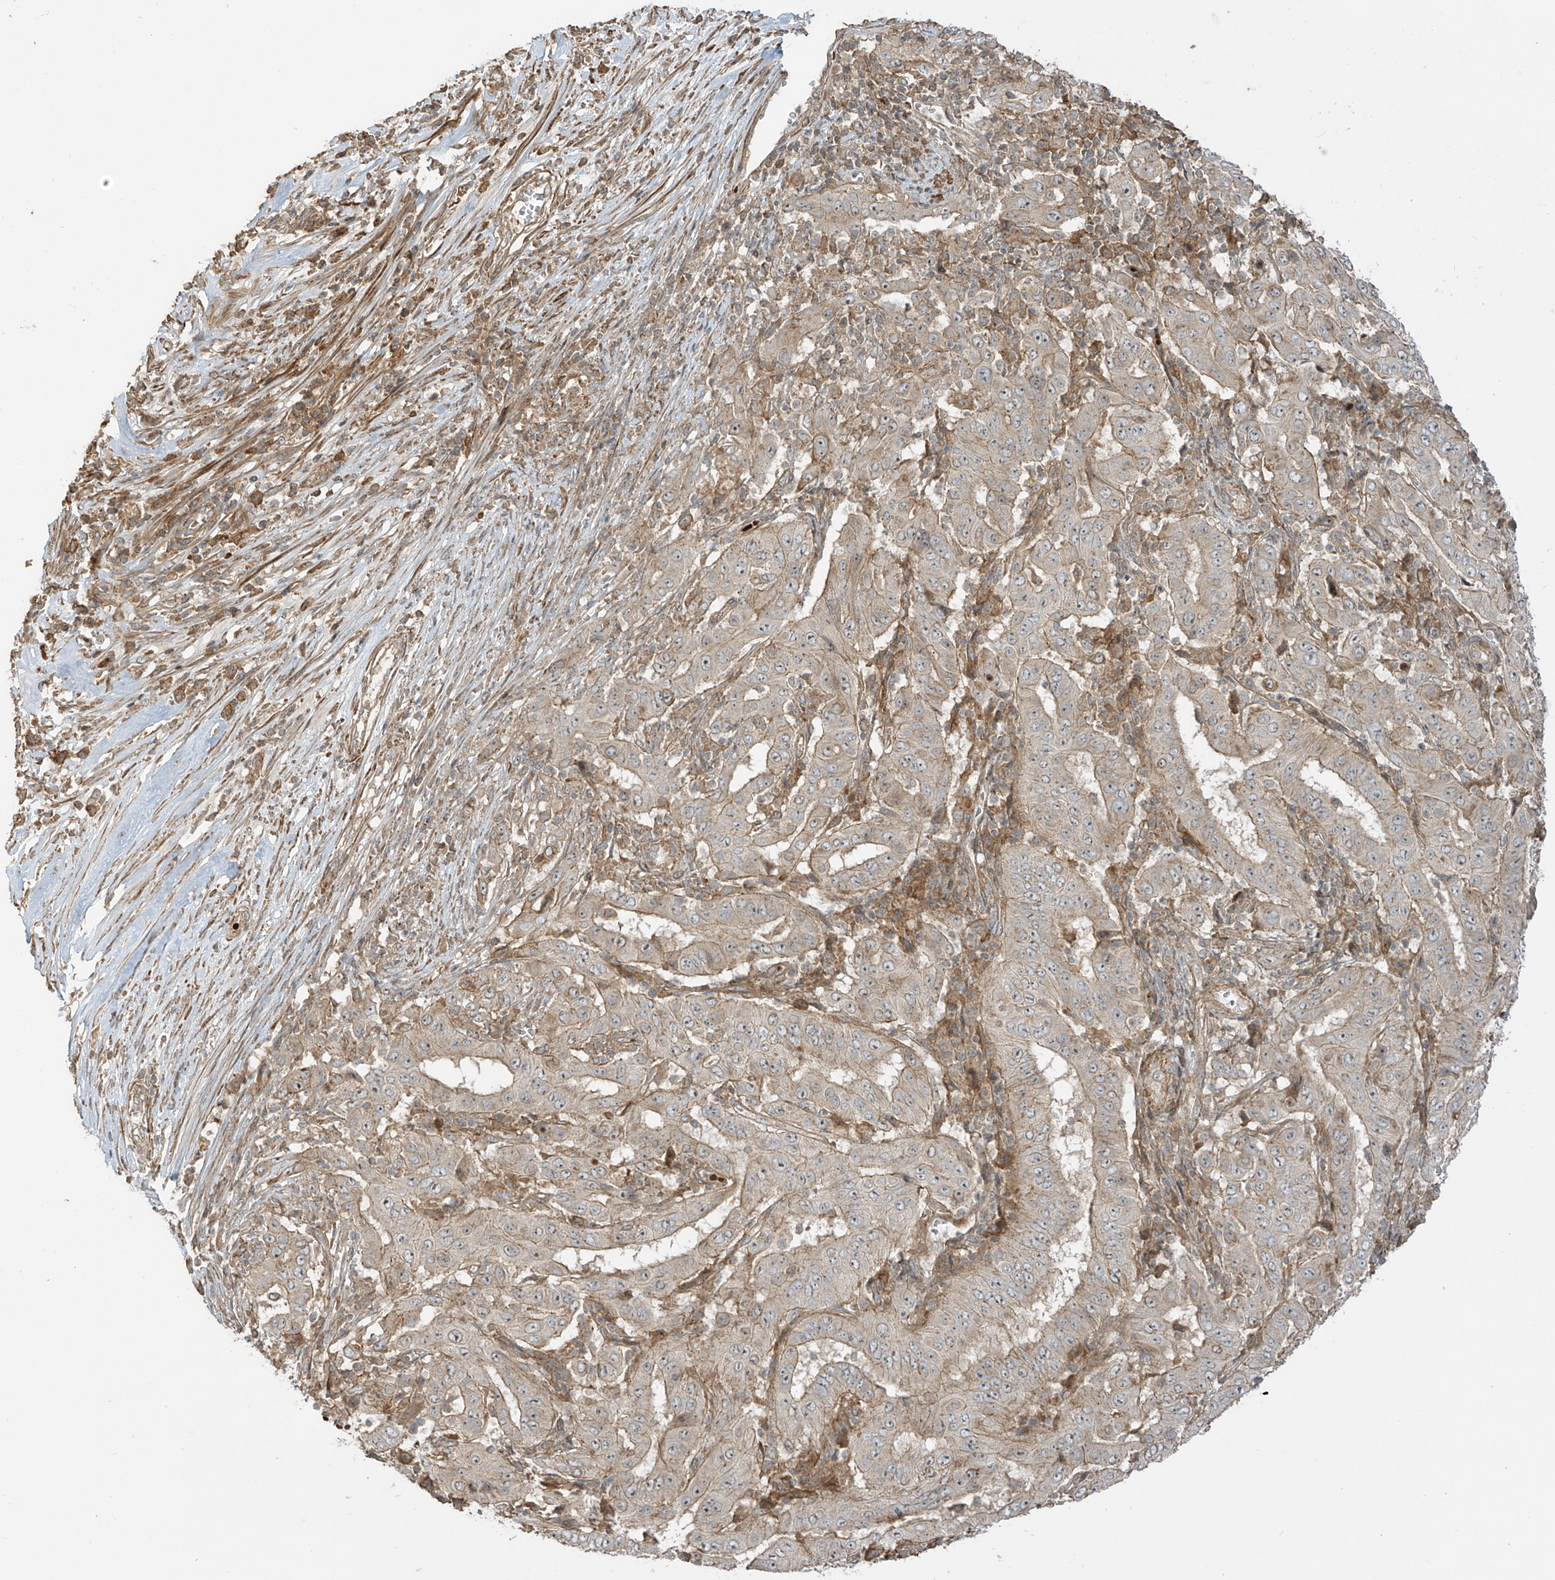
{"staining": {"intensity": "weak", "quantity": "25%-75%", "location": "cytoplasmic/membranous"}, "tissue": "pancreatic cancer", "cell_type": "Tumor cells", "image_type": "cancer", "snomed": [{"axis": "morphology", "description": "Adenocarcinoma, NOS"}, {"axis": "topography", "description": "Pancreas"}], "caption": "Immunohistochemistry photomicrograph of neoplastic tissue: human pancreatic adenocarcinoma stained using immunohistochemistry (IHC) displays low levels of weak protein expression localized specifically in the cytoplasmic/membranous of tumor cells, appearing as a cytoplasmic/membranous brown color.", "gene": "ENTR1", "patient": {"sex": "male", "age": 63}}